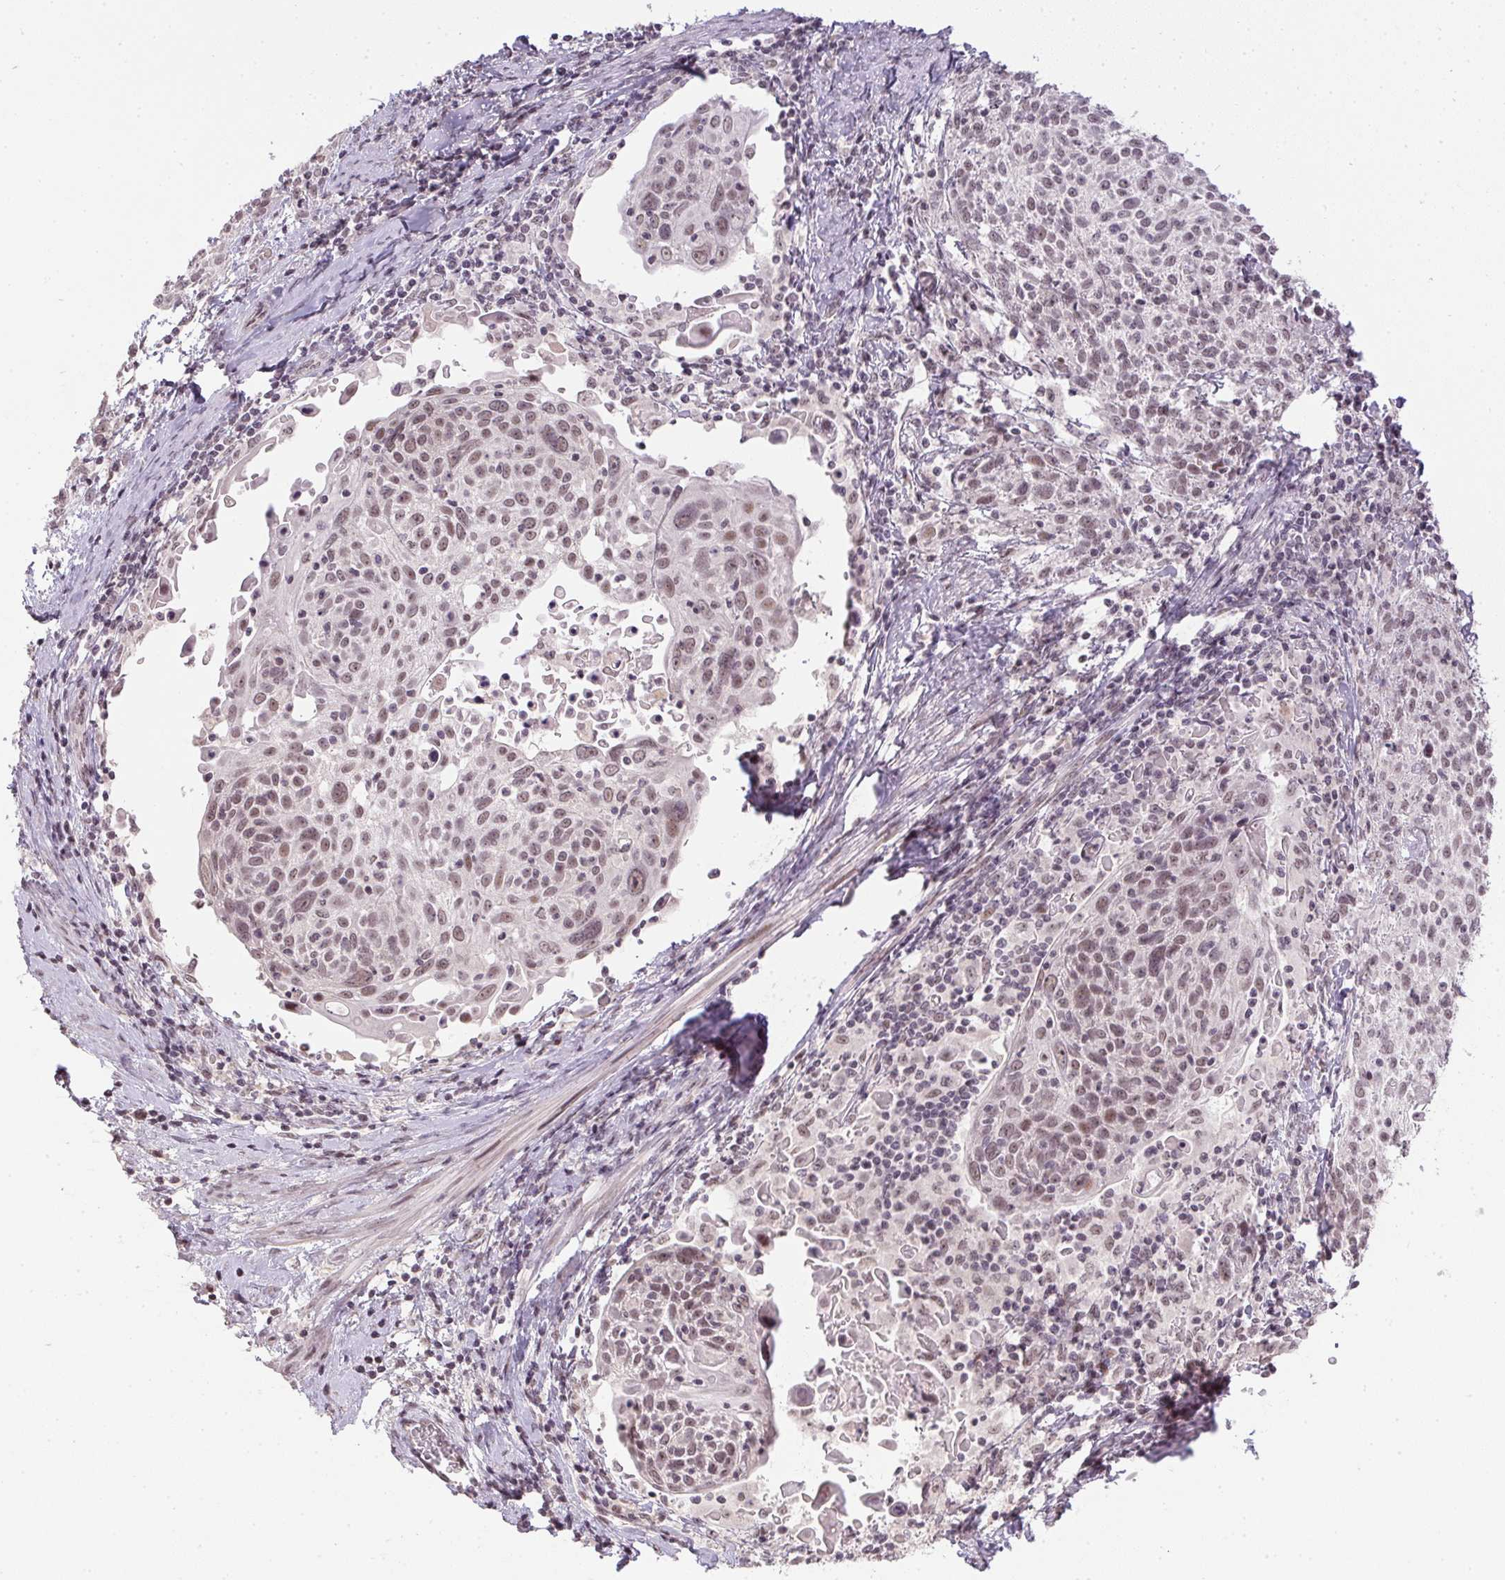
{"staining": {"intensity": "weak", "quantity": "25%-75%", "location": "nuclear"}, "tissue": "cervical cancer", "cell_type": "Tumor cells", "image_type": "cancer", "snomed": [{"axis": "morphology", "description": "Squamous cell carcinoma, NOS"}, {"axis": "topography", "description": "Cervix"}], "caption": "Immunohistochemical staining of human cervical cancer shows weak nuclear protein expression in approximately 25%-75% of tumor cells.", "gene": "KDM4D", "patient": {"sex": "female", "age": 61}}